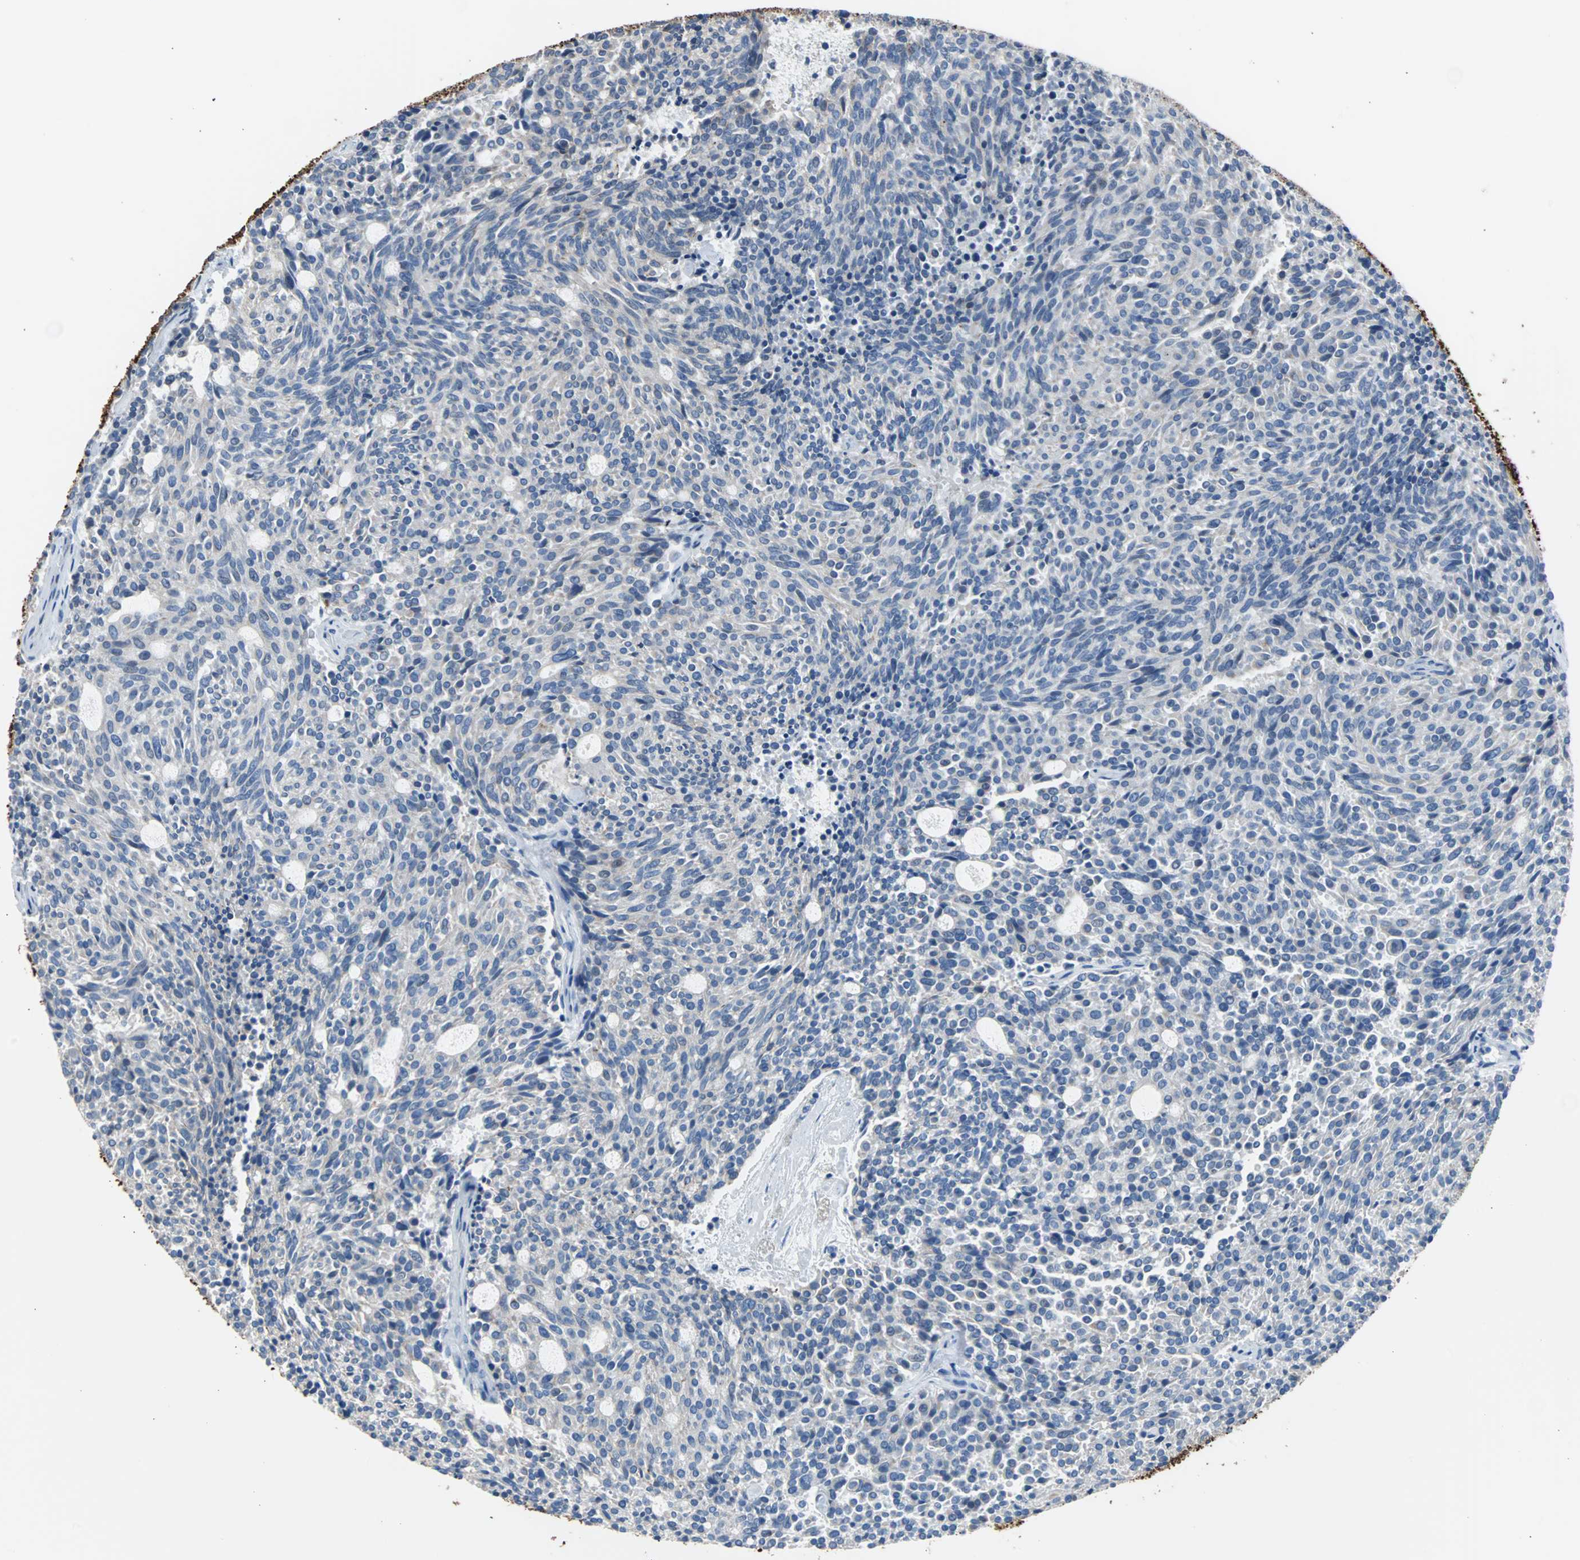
{"staining": {"intensity": "negative", "quantity": "none", "location": "none"}, "tissue": "carcinoid", "cell_type": "Tumor cells", "image_type": "cancer", "snomed": [{"axis": "morphology", "description": "Carcinoid, malignant, NOS"}, {"axis": "topography", "description": "Pancreas"}], "caption": "A high-resolution histopathology image shows immunohistochemistry staining of malignant carcinoid, which shows no significant staining in tumor cells.", "gene": "KRT7", "patient": {"sex": "female", "age": 54}}